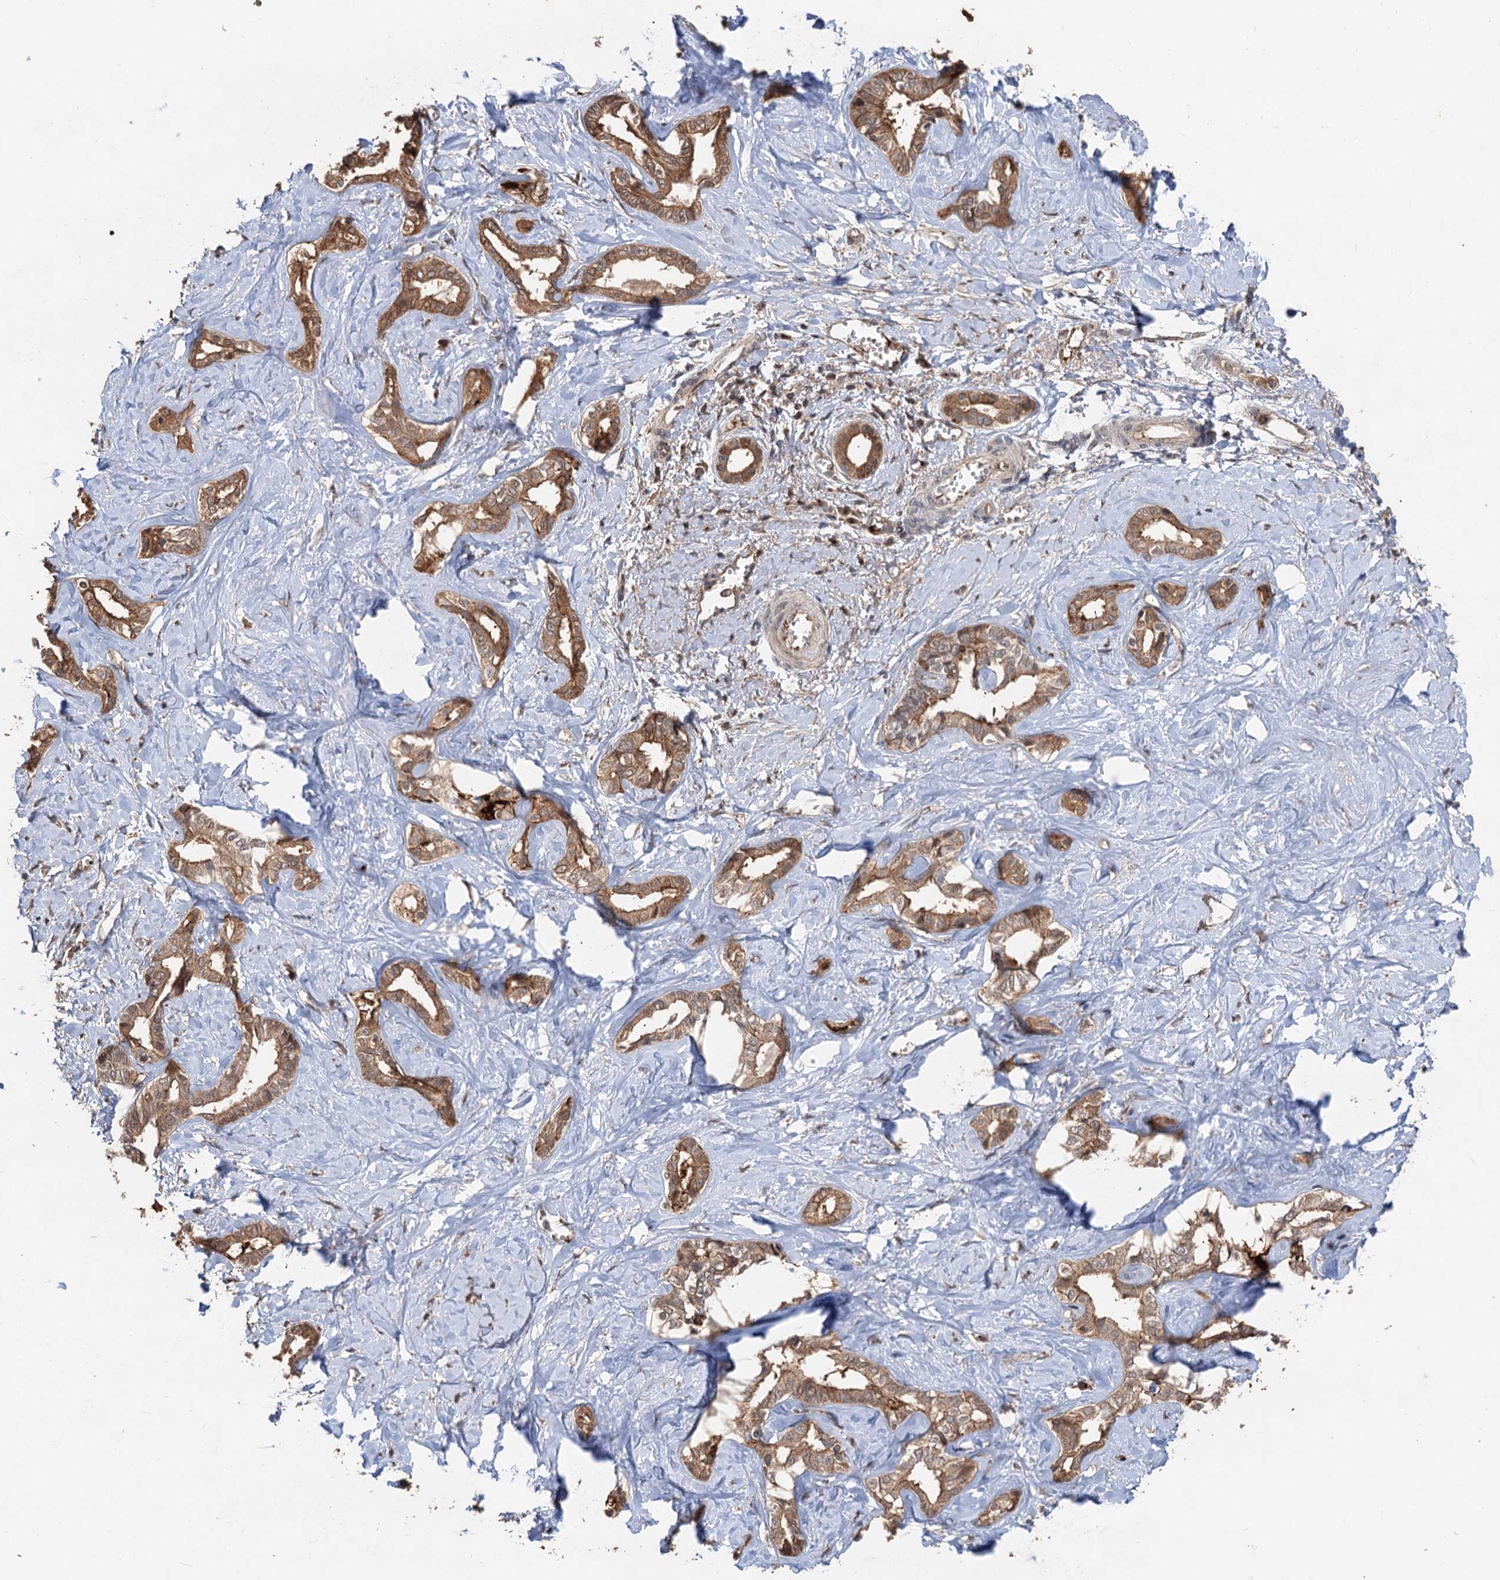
{"staining": {"intensity": "moderate", "quantity": ">75%", "location": "cytoplasmic/membranous"}, "tissue": "liver cancer", "cell_type": "Tumor cells", "image_type": "cancer", "snomed": [{"axis": "morphology", "description": "Cholangiocarcinoma"}, {"axis": "topography", "description": "Liver"}], "caption": "Cholangiocarcinoma (liver) stained with a brown dye shows moderate cytoplasmic/membranous positive staining in about >75% of tumor cells.", "gene": "DEXI", "patient": {"sex": "female", "age": 77}}